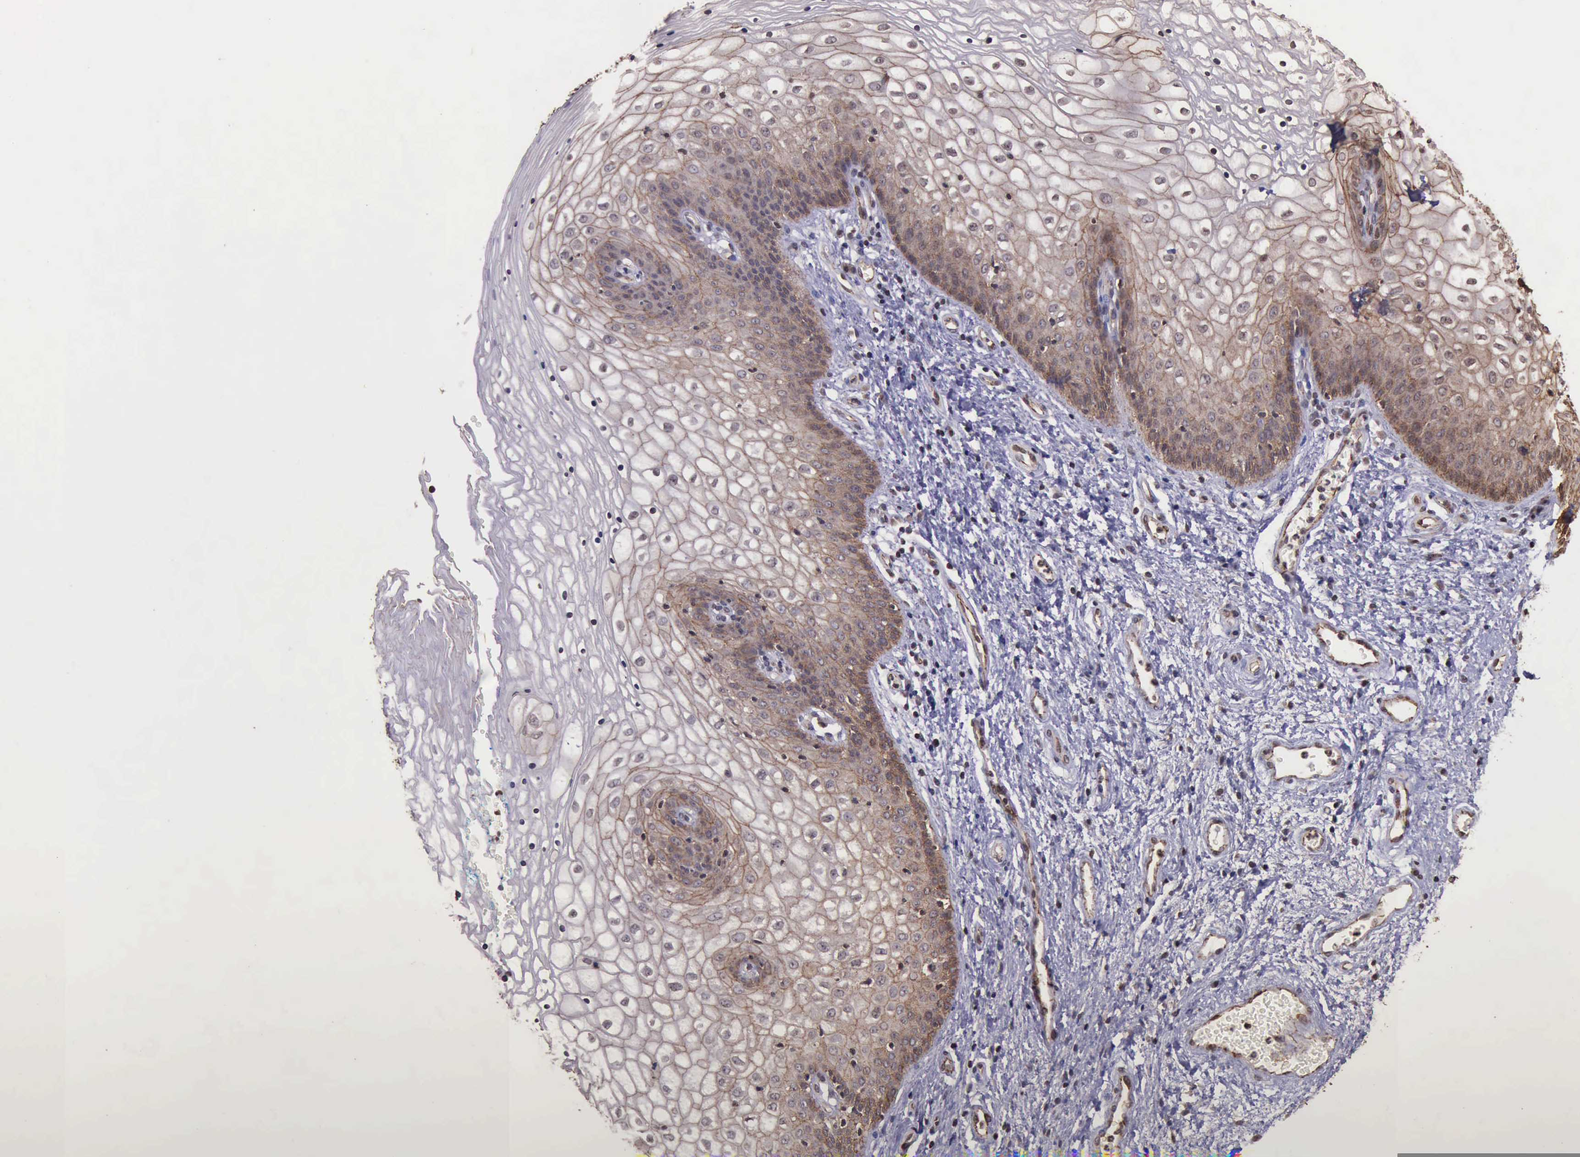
{"staining": {"intensity": "weak", "quantity": "25%-75%", "location": "cytoplasmic/membranous"}, "tissue": "vagina", "cell_type": "Squamous epithelial cells", "image_type": "normal", "snomed": [{"axis": "morphology", "description": "Normal tissue, NOS"}, {"axis": "topography", "description": "Vagina"}], "caption": "DAB immunohistochemical staining of unremarkable human vagina demonstrates weak cytoplasmic/membranous protein staining in about 25%-75% of squamous epithelial cells. Using DAB (3,3'-diaminobenzidine) (brown) and hematoxylin (blue) stains, captured at high magnification using brightfield microscopy.", "gene": "CTNNB1", "patient": {"sex": "female", "age": 34}}